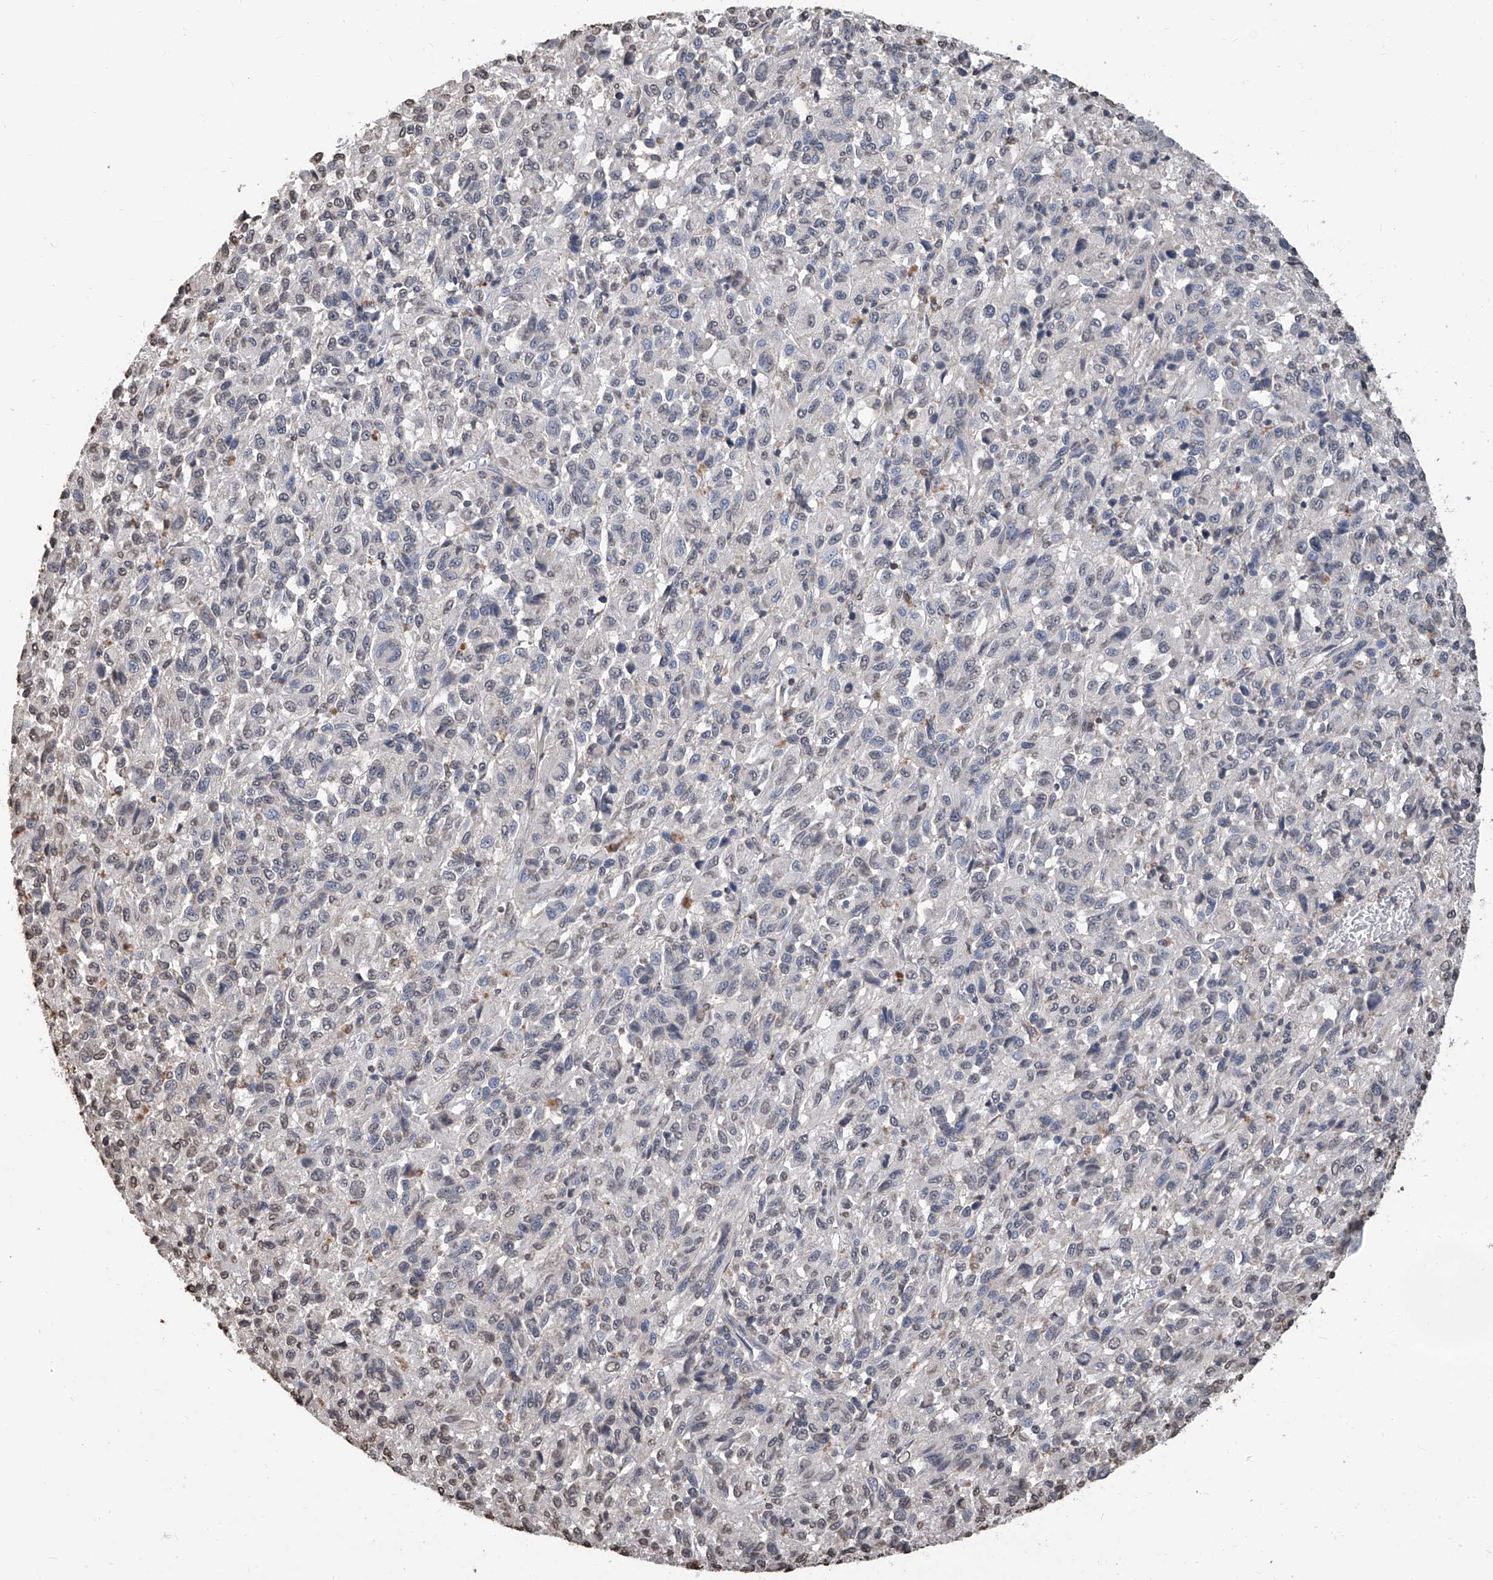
{"staining": {"intensity": "negative", "quantity": "none", "location": "none"}, "tissue": "melanoma", "cell_type": "Tumor cells", "image_type": "cancer", "snomed": [{"axis": "morphology", "description": "Malignant melanoma, Metastatic site"}, {"axis": "topography", "description": "Lung"}], "caption": "This is an immunohistochemistry histopathology image of human malignant melanoma (metastatic site). There is no staining in tumor cells.", "gene": "RP9", "patient": {"sex": "male", "age": 64}}